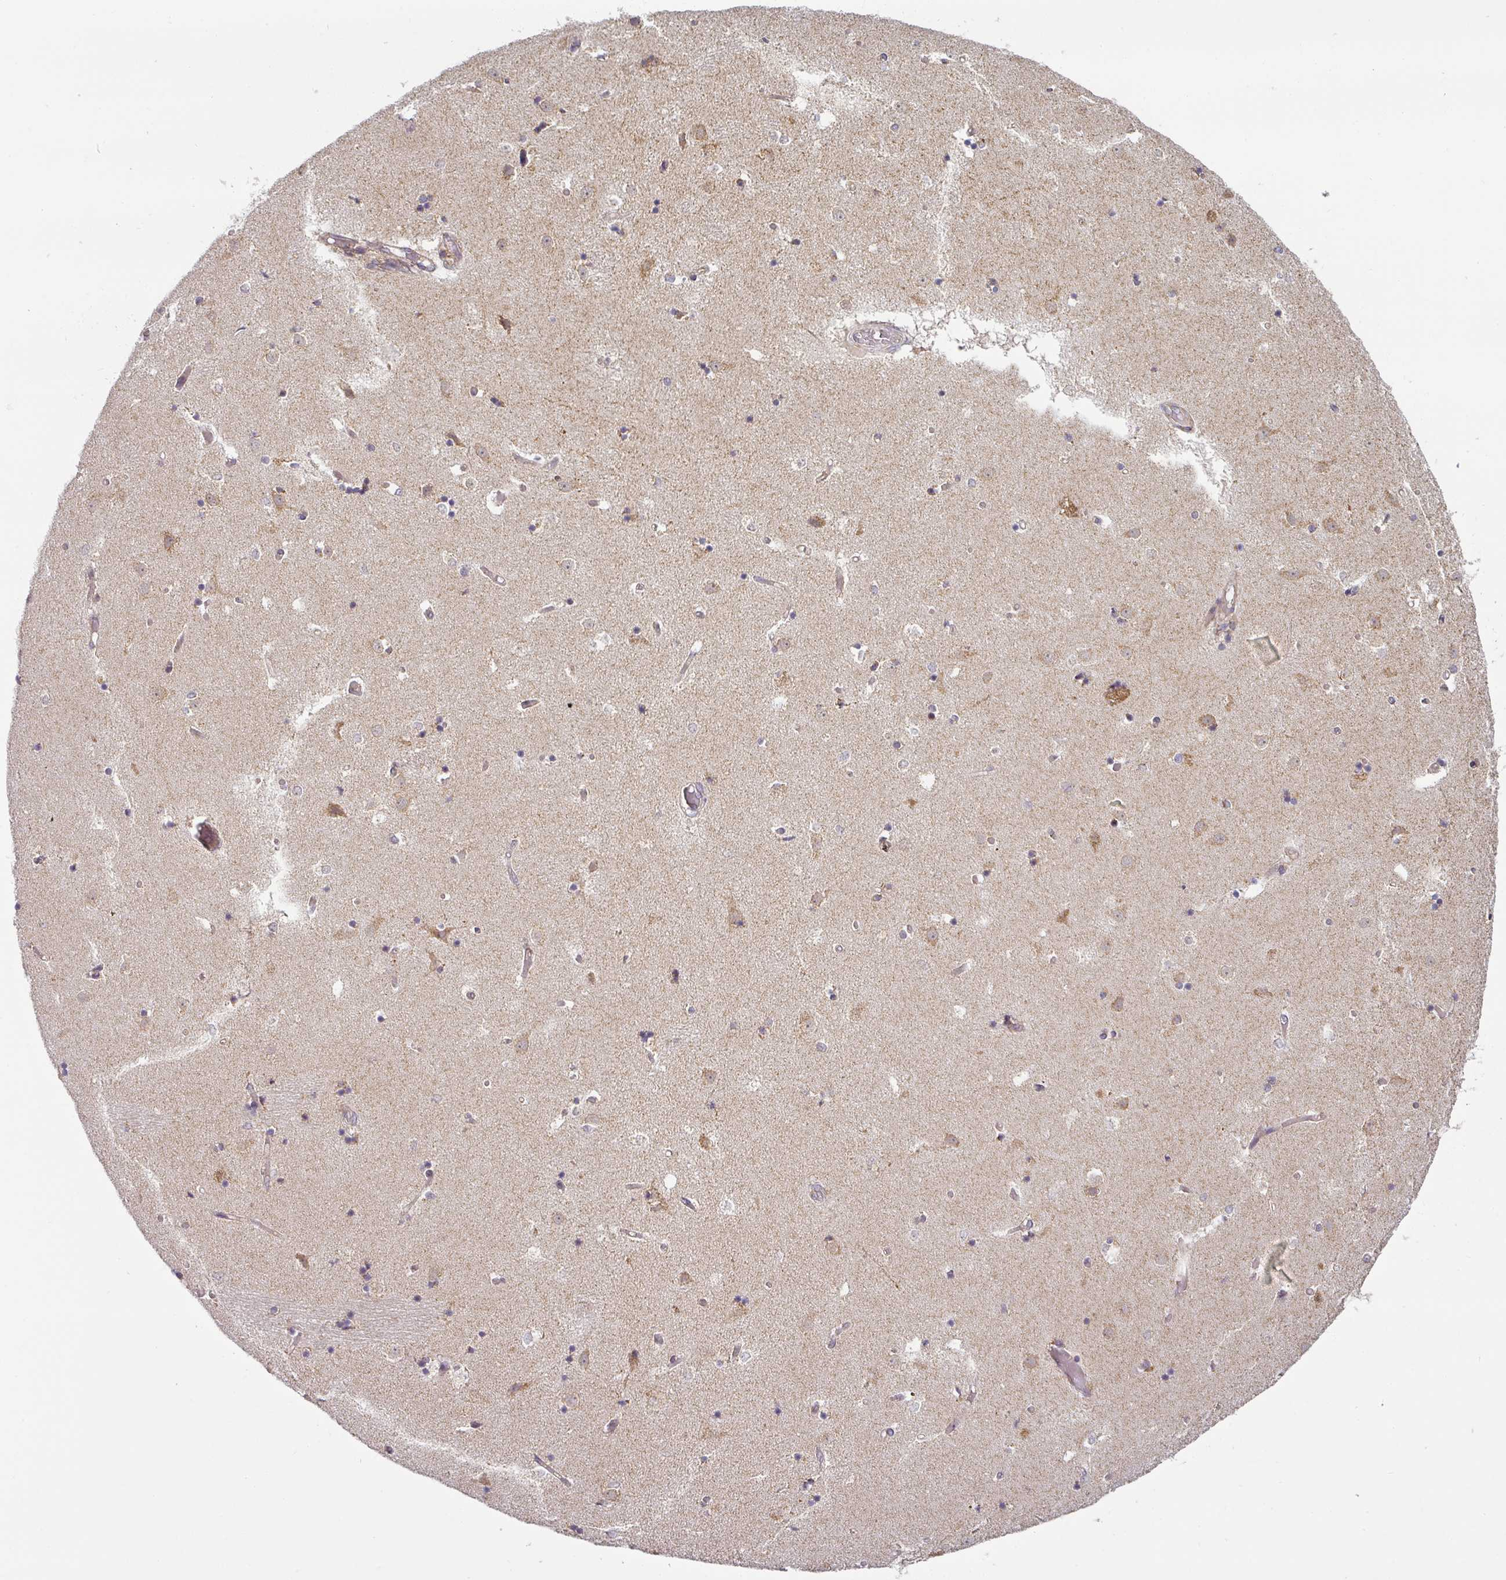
{"staining": {"intensity": "negative", "quantity": "none", "location": "none"}, "tissue": "caudate", "cell_type": "Glial cells", "image_type": "normal", "snomed": [{"axis": "morphology", "description": "Normal tissue, NOS"}, {"axis": "topography", "description": "Lateral ventricle wall"}], "caption": "A high-resolution micrograph shows immunohistochemistry (IHC) staining of benign caudate, which demonstrates no significant positivity in glial cells. The staining was performed using DAB to visualize the protein expression in brown, while the nuclei were stained in blue with hematoxylin (Magnification: 20x).", "gene": "MRPS16", "patient": {"sex": "female", "age": 52}}